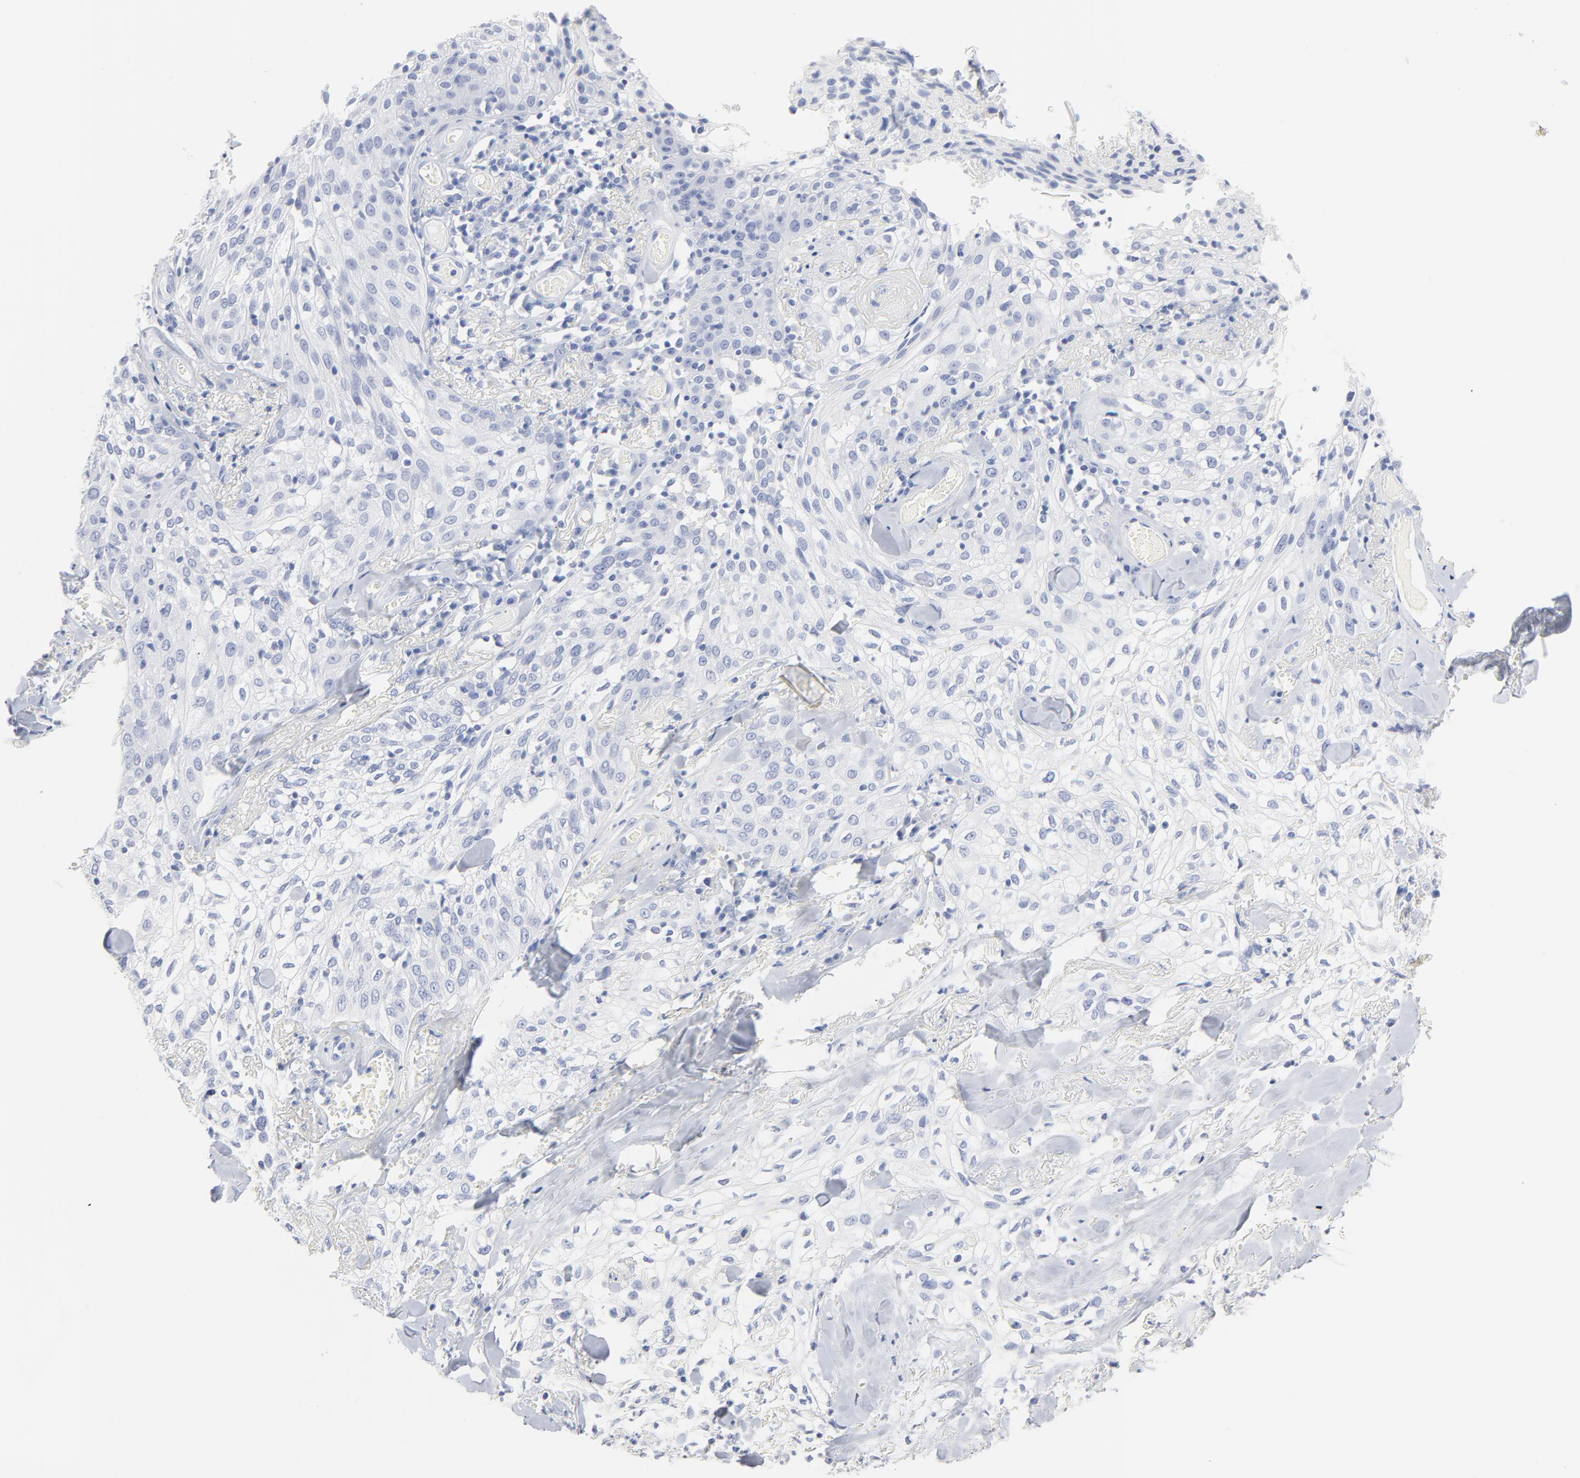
{"staining": {"intensity": "negative", "quantity": "none", "location": "none"}, "tissue": "skin cancer", "cell_type": "Tumor cells", "image_type": "cancer", "snomed": [{"axis": "morphology", "description": "Squamous cell carcinoma, NOS"}, {"axis": "topography", "description": "Skin"}], "caption": "The histopathology image reveals no staining of tumor cells in squamous cell carcinoma (skin).", "gene": "AGTR1", "patient": {"sex": "male", "age": 65}}